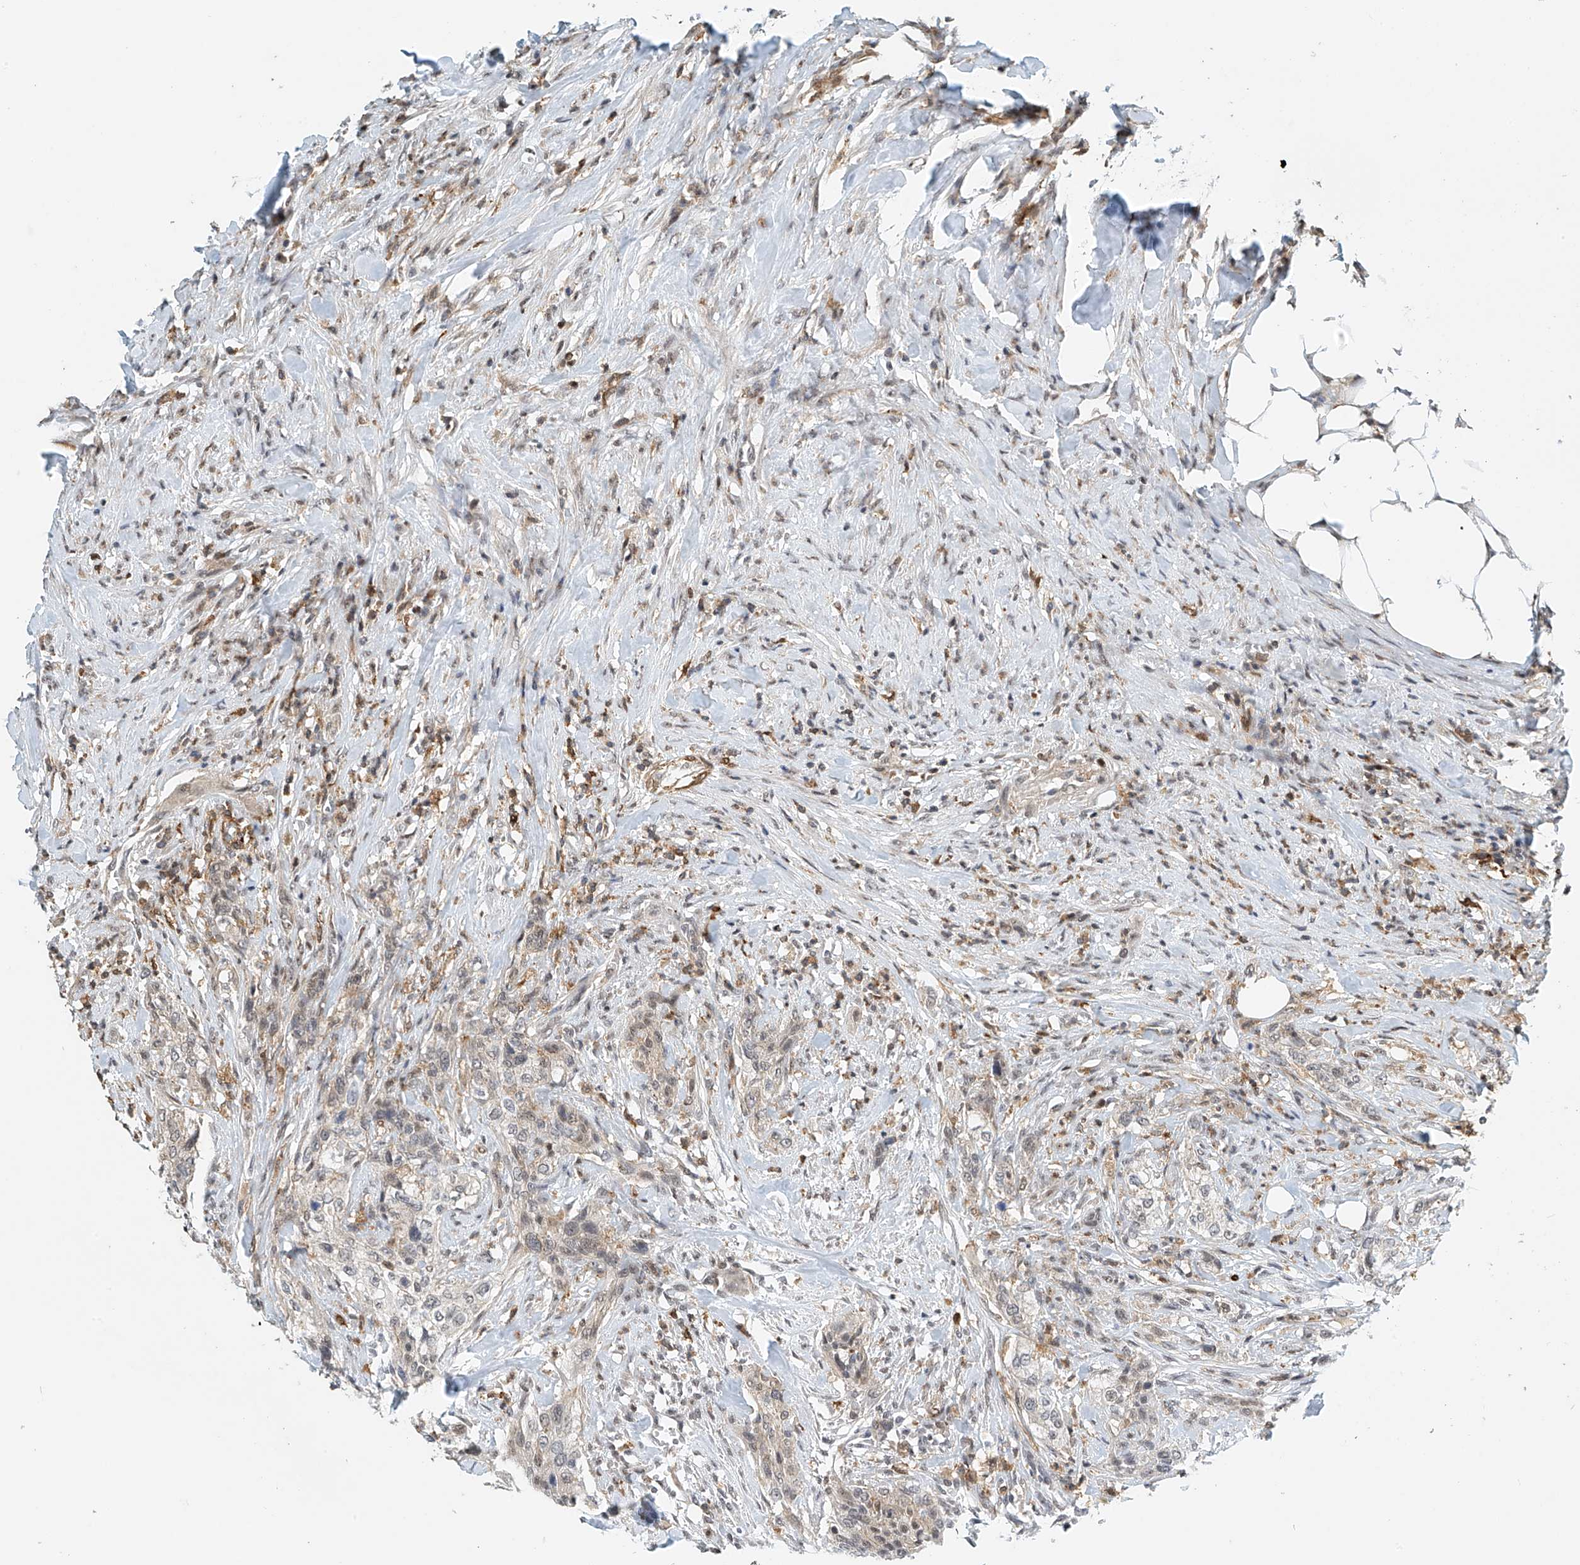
{"staining": {"intensity": "negative", "quantity": "none", "location": "none"}, "tissue": "urothelial cancer", "cell_type": "Tumor cells", "image_type": "cancer", "snomed": [{"axis": "morphology", "description": "Urothelial carcinoma, High grade"}, {"axis": "topography", "description": "Urinary bladder"}], "caption": "This histopathology image is of urothelial carcinoma (high-grade) stained with immunohistochemistry (IHC) to label a protein in brown with the nuclei are counter-stained blue. There is no expression in tumor cells.", "gene": "MICAL1", "patient": {"sex": "male", "age": 35}}